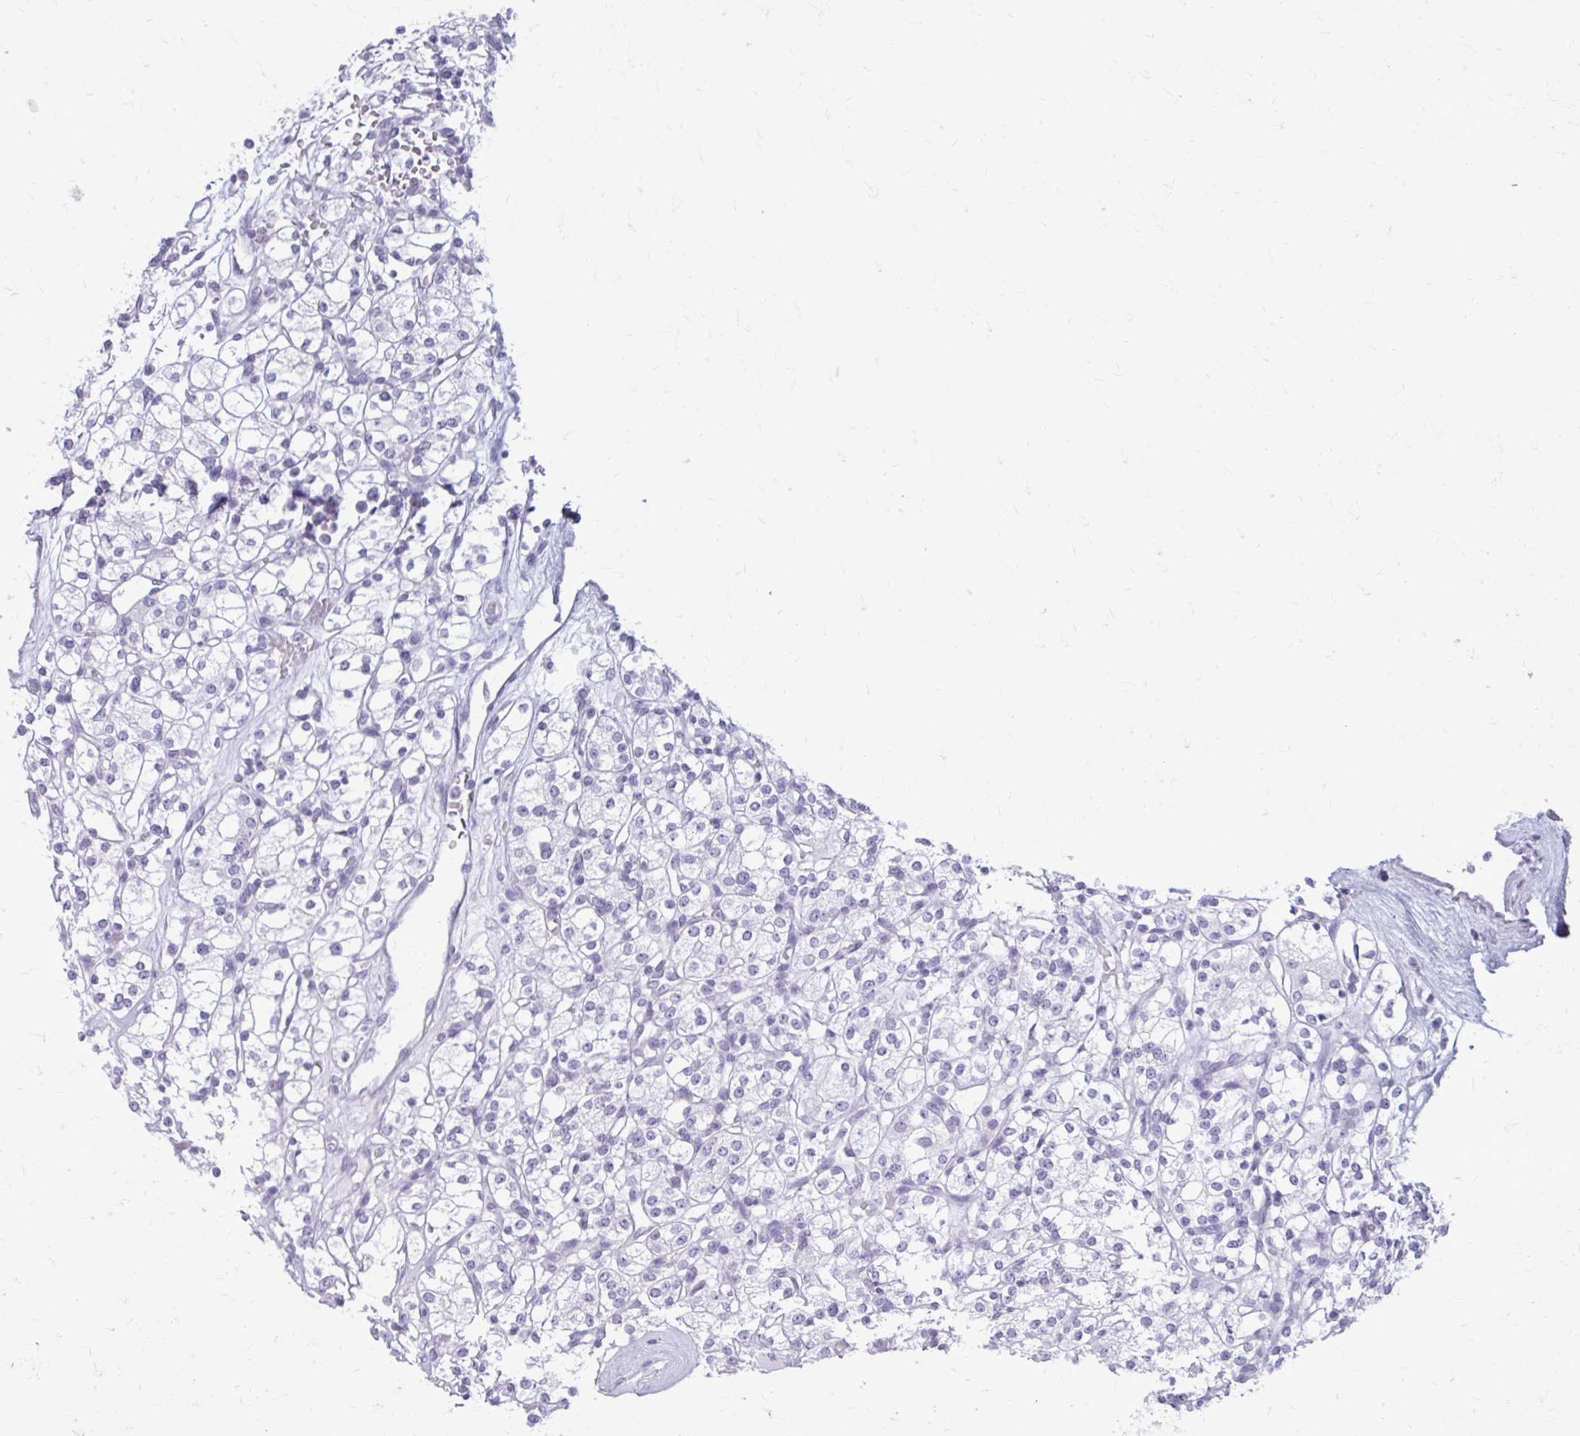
{"staining": {"intensity": "negative", "quantity": "none", "location": "none"}, "tissue": "renal cancer", "cell_type": "Tumor cells", "image_type": "cancer", "snomed": [{"axis": "morphology", "description": "Adenocarcinoma, NOS"}, {"axis": "topography", "description": "Kidney"}], "caption": "High power microscopy image of an immunohistochemistry (IHC) micrograph of renal cancer (adenocarcinoma), revealing no significant expression in tumor cells. (DAB IHC visualized using brightfield microscopy, high magnification).", "gene": "KRT5", "patient": {"sex": "male", "age": 77}}